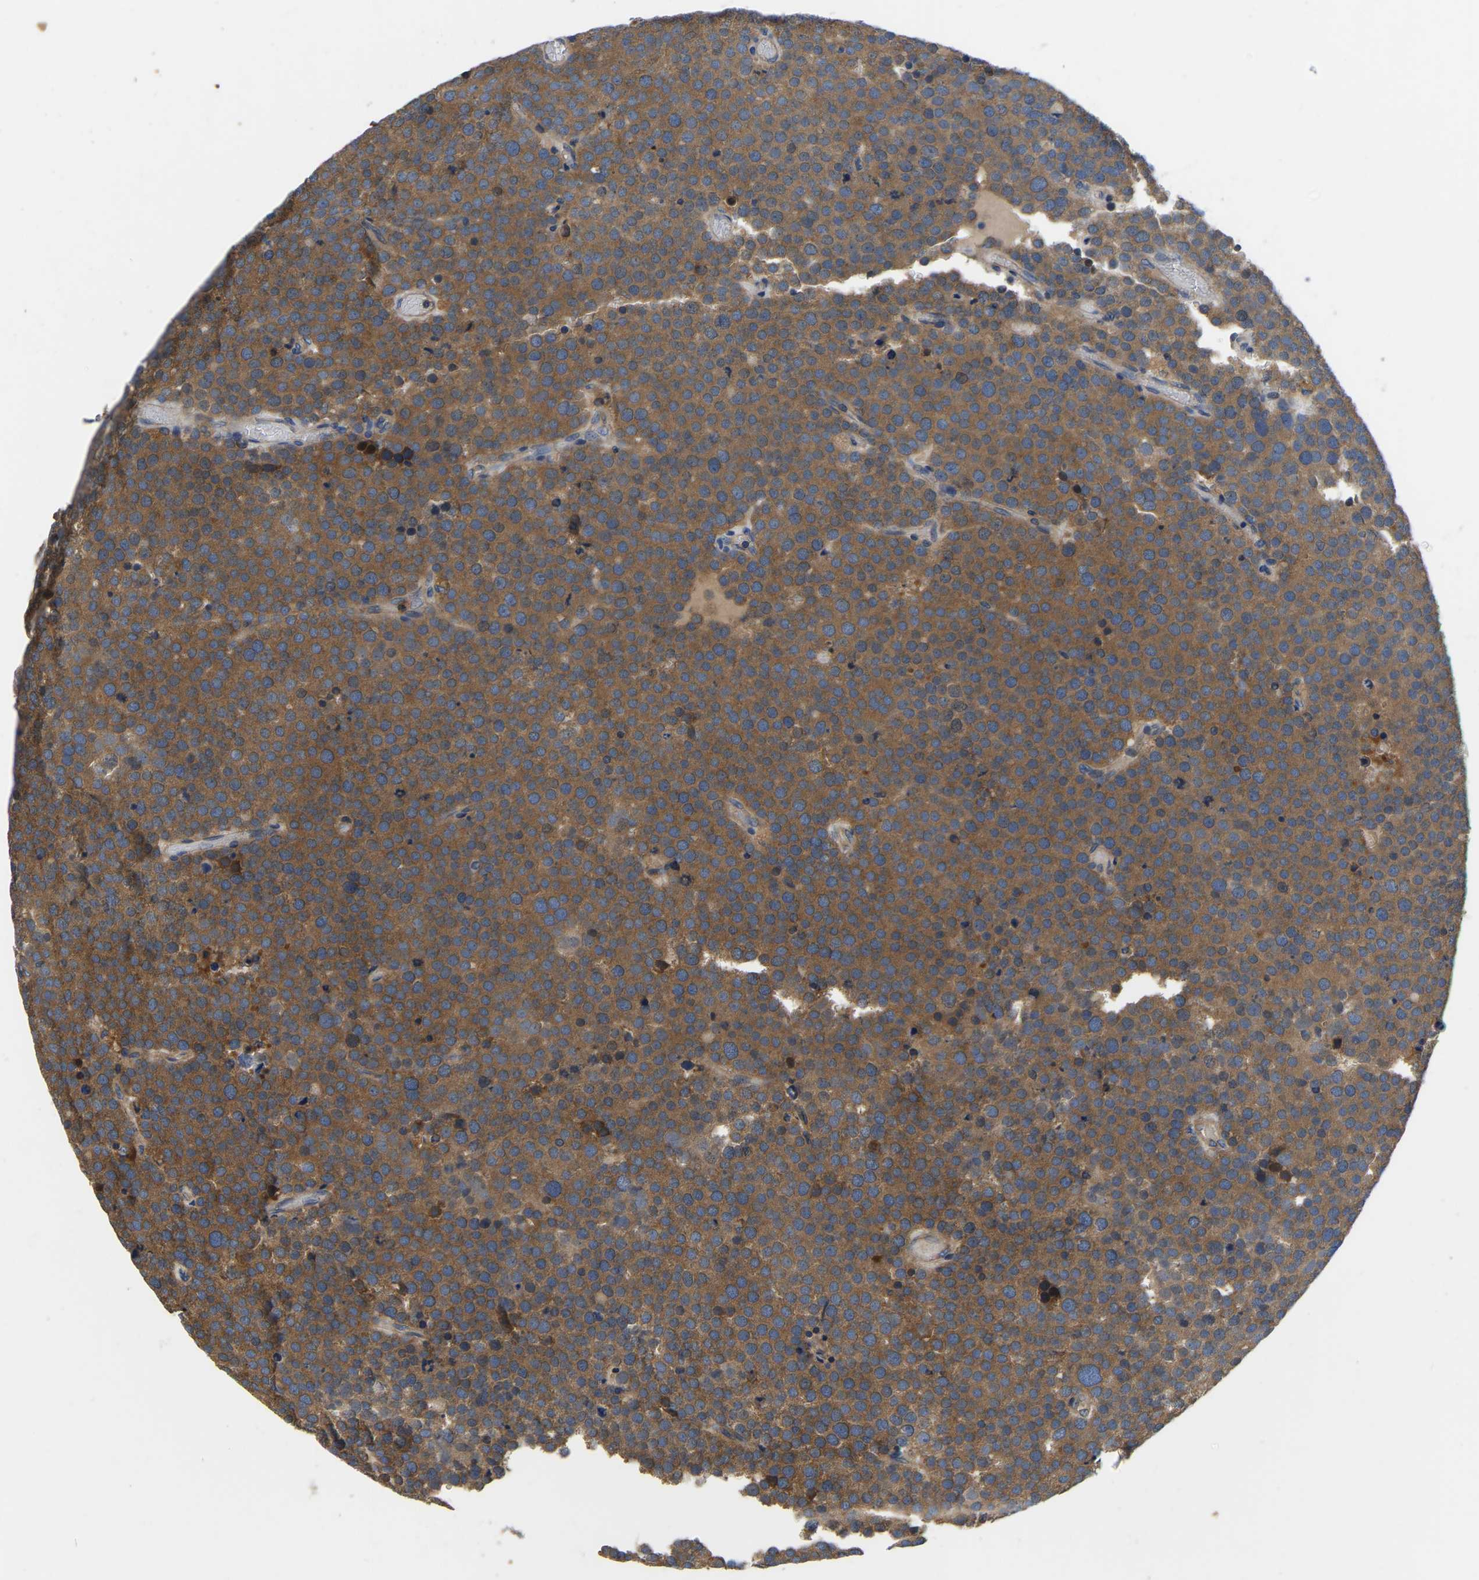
{"staining": {"intensity": "strong", "quantity": ">75%", "location": "cytoplasmic/membranous"}, "tissue": "testis cancer", "cell_type": "Tumor cells", "image_type": "cancer", "snomed": [{"axis": "morphology", "description": "Normal tissue, NOS"}, {"axis": "morphology", "description": "Seminoma, NOS"}, {"axis": "topography", "description": "Testis"}], "caption": "The histopathology image exhibits immunohistochemical staining of testis cancer (seminoma). There is strong cytoplasmic/membranous expression is seen in approximately >75% of tumor cells. (Stains: DAB (3,3'-diaminobenzidine) in brown, nuclei in blue, Microscopy: brightfield microscopy at high magnification).", "gene": "GARS1", "patient": {"sex": "male", "age": 71}}